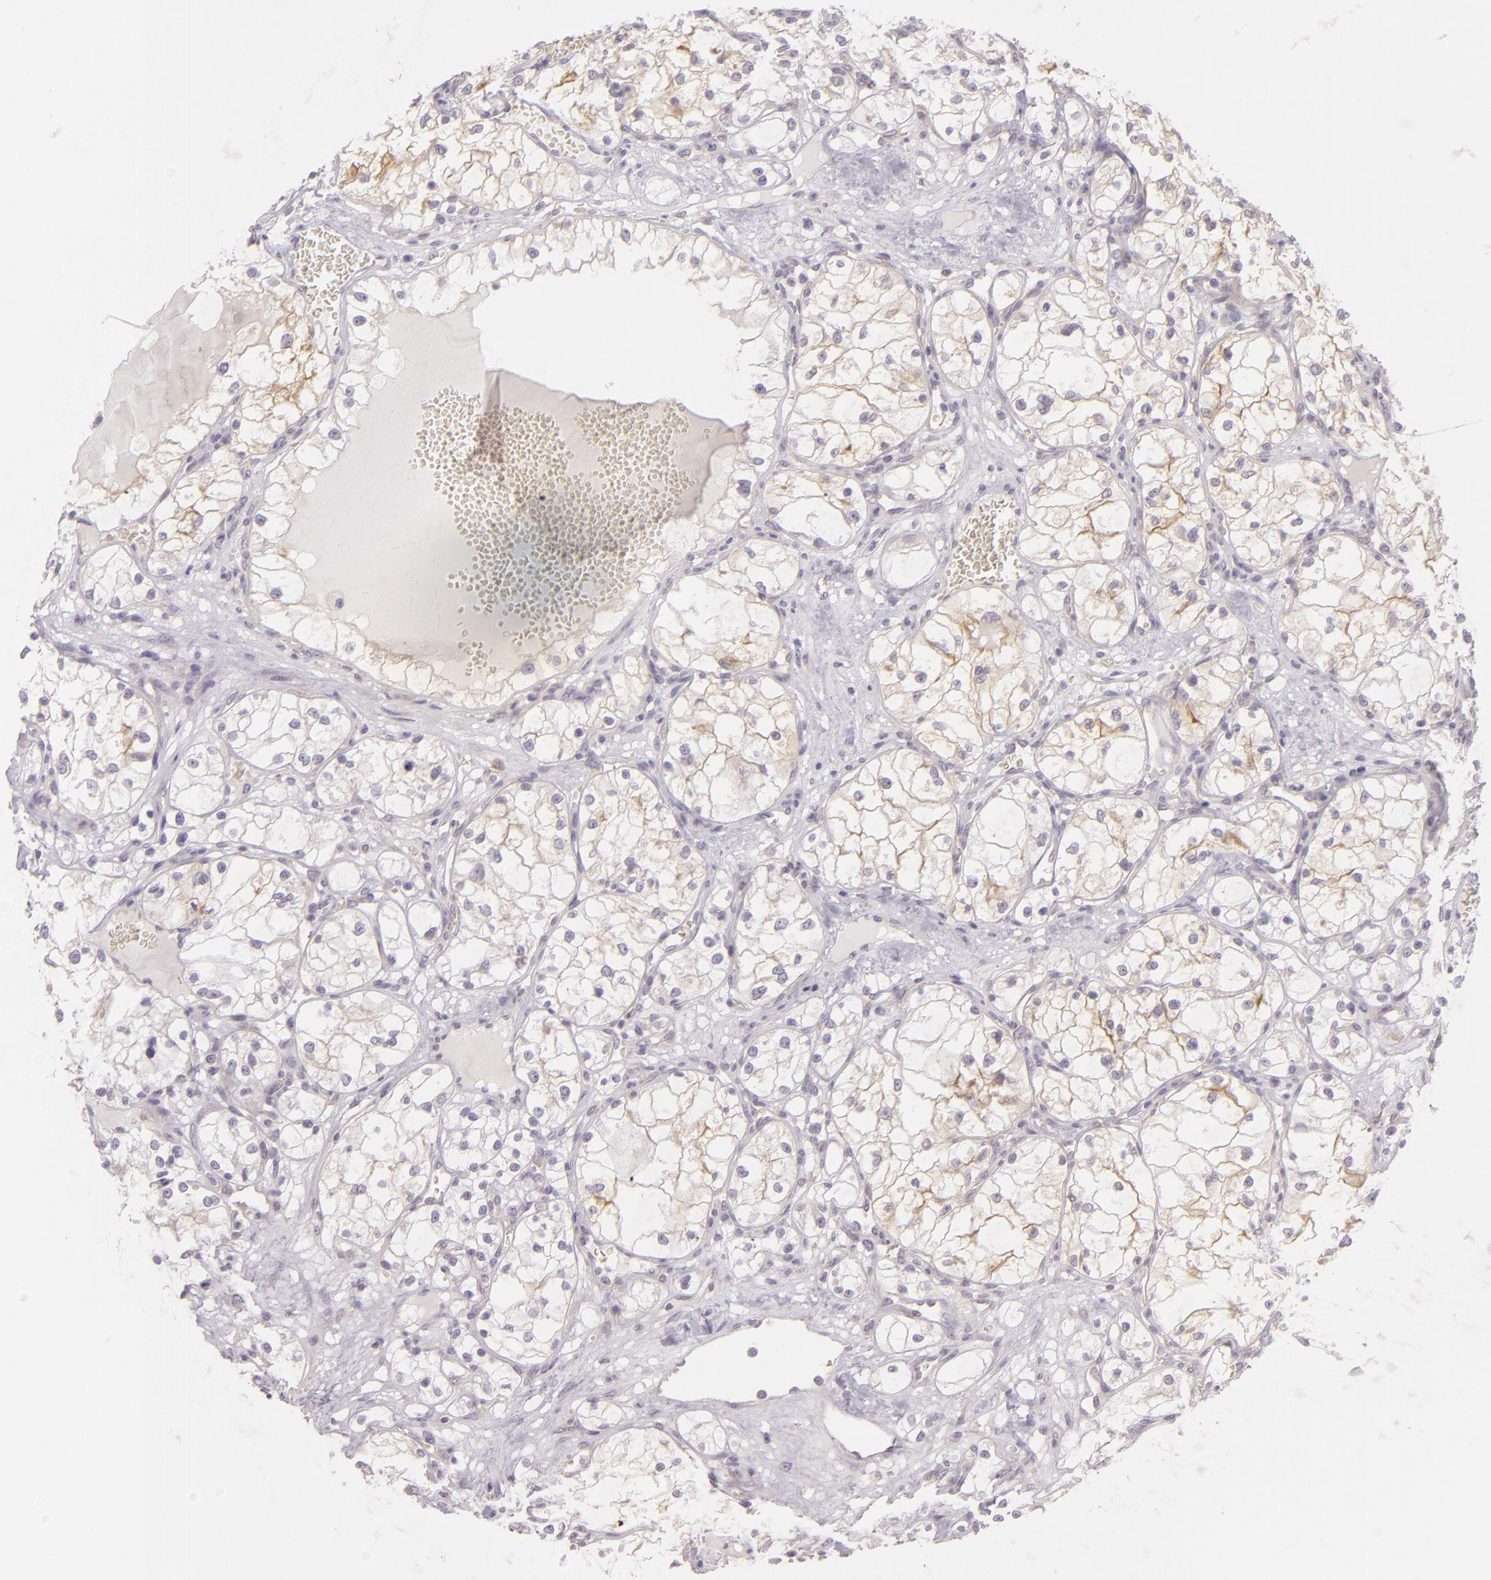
{"staining": {"intensity": "negative", "quantity": "none", "location": "none"}, "tissue": "renal cancer", "cell_type": "Tumor cells", "image_type": "cancer", "snomed": [{"axis": "morphology", "description": "Adenocarcinoma, NOS"}, {"axis": "topography", "description": "Kidney"}], "caption": "Tumor cells show no significant protein expression in renal cancer.", "gene": "ZC3H7B", "patient": {"sex": "male", "age": 61}}